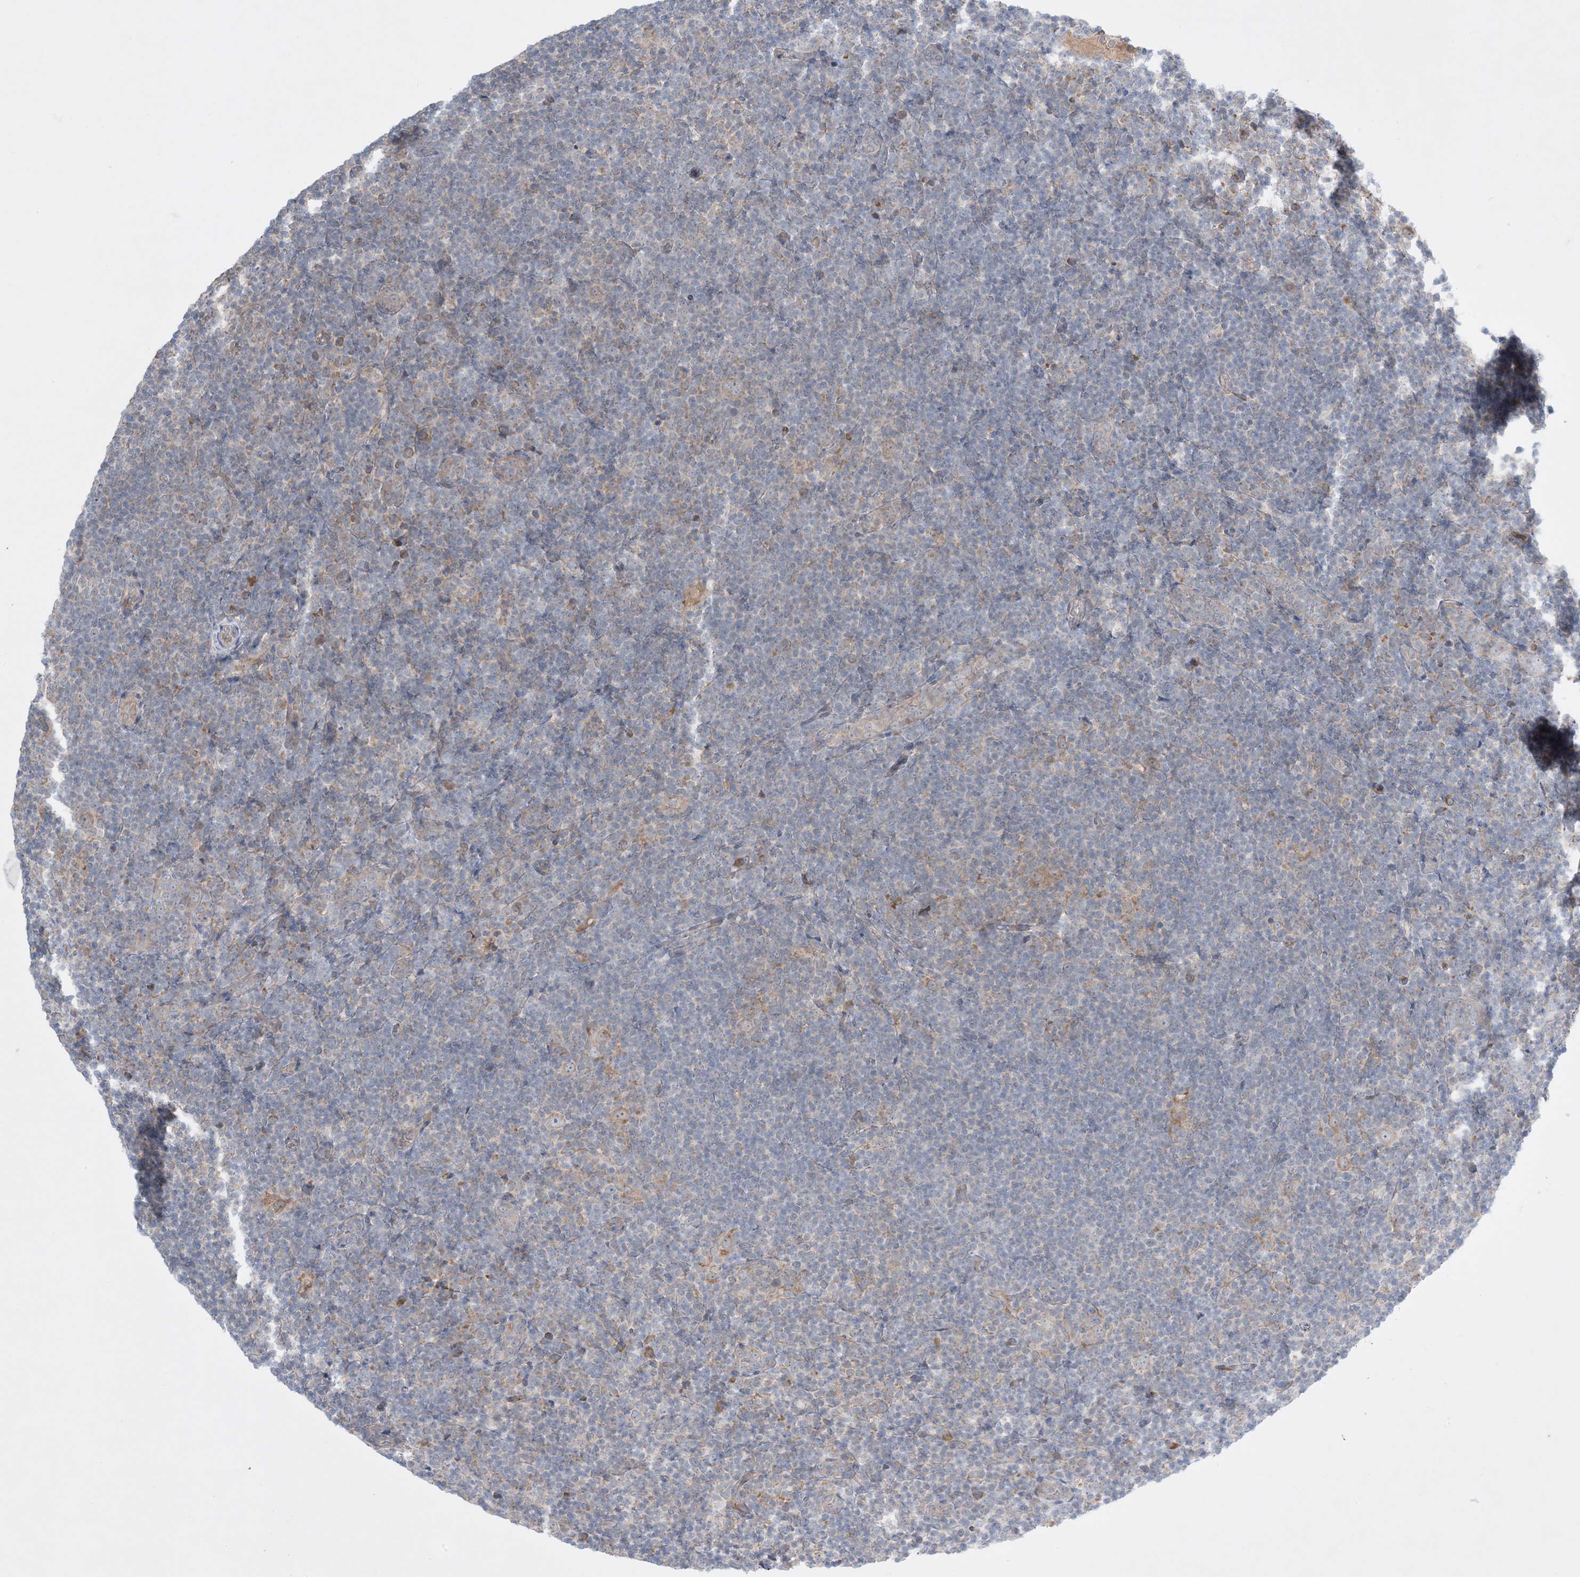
{"staining": {"intensity": "weak", "quantity": ">75%", "location": "cytoplasmic/membranous"}, "tissue": "lymphoma", "cell_type": "Tumor cells", "image_type": "cancer", "snomed": [{"axis": "morphology", "description": "Hodgkin's disease, NOS"}, {"axis": "topography", "description": "Lymph node"}], "caption": "Immunohistochemistry micrograph of neoplastic tissue: lymphoma stained using IHC shows low levels of weak protein expression localized specifically in the cytoplasmic/membranous of tumor cells, appearing as a cytoplasmic/membranous brown color.", "gene": "MMGT1", "patient": {"sex": "female", "age": 57}}